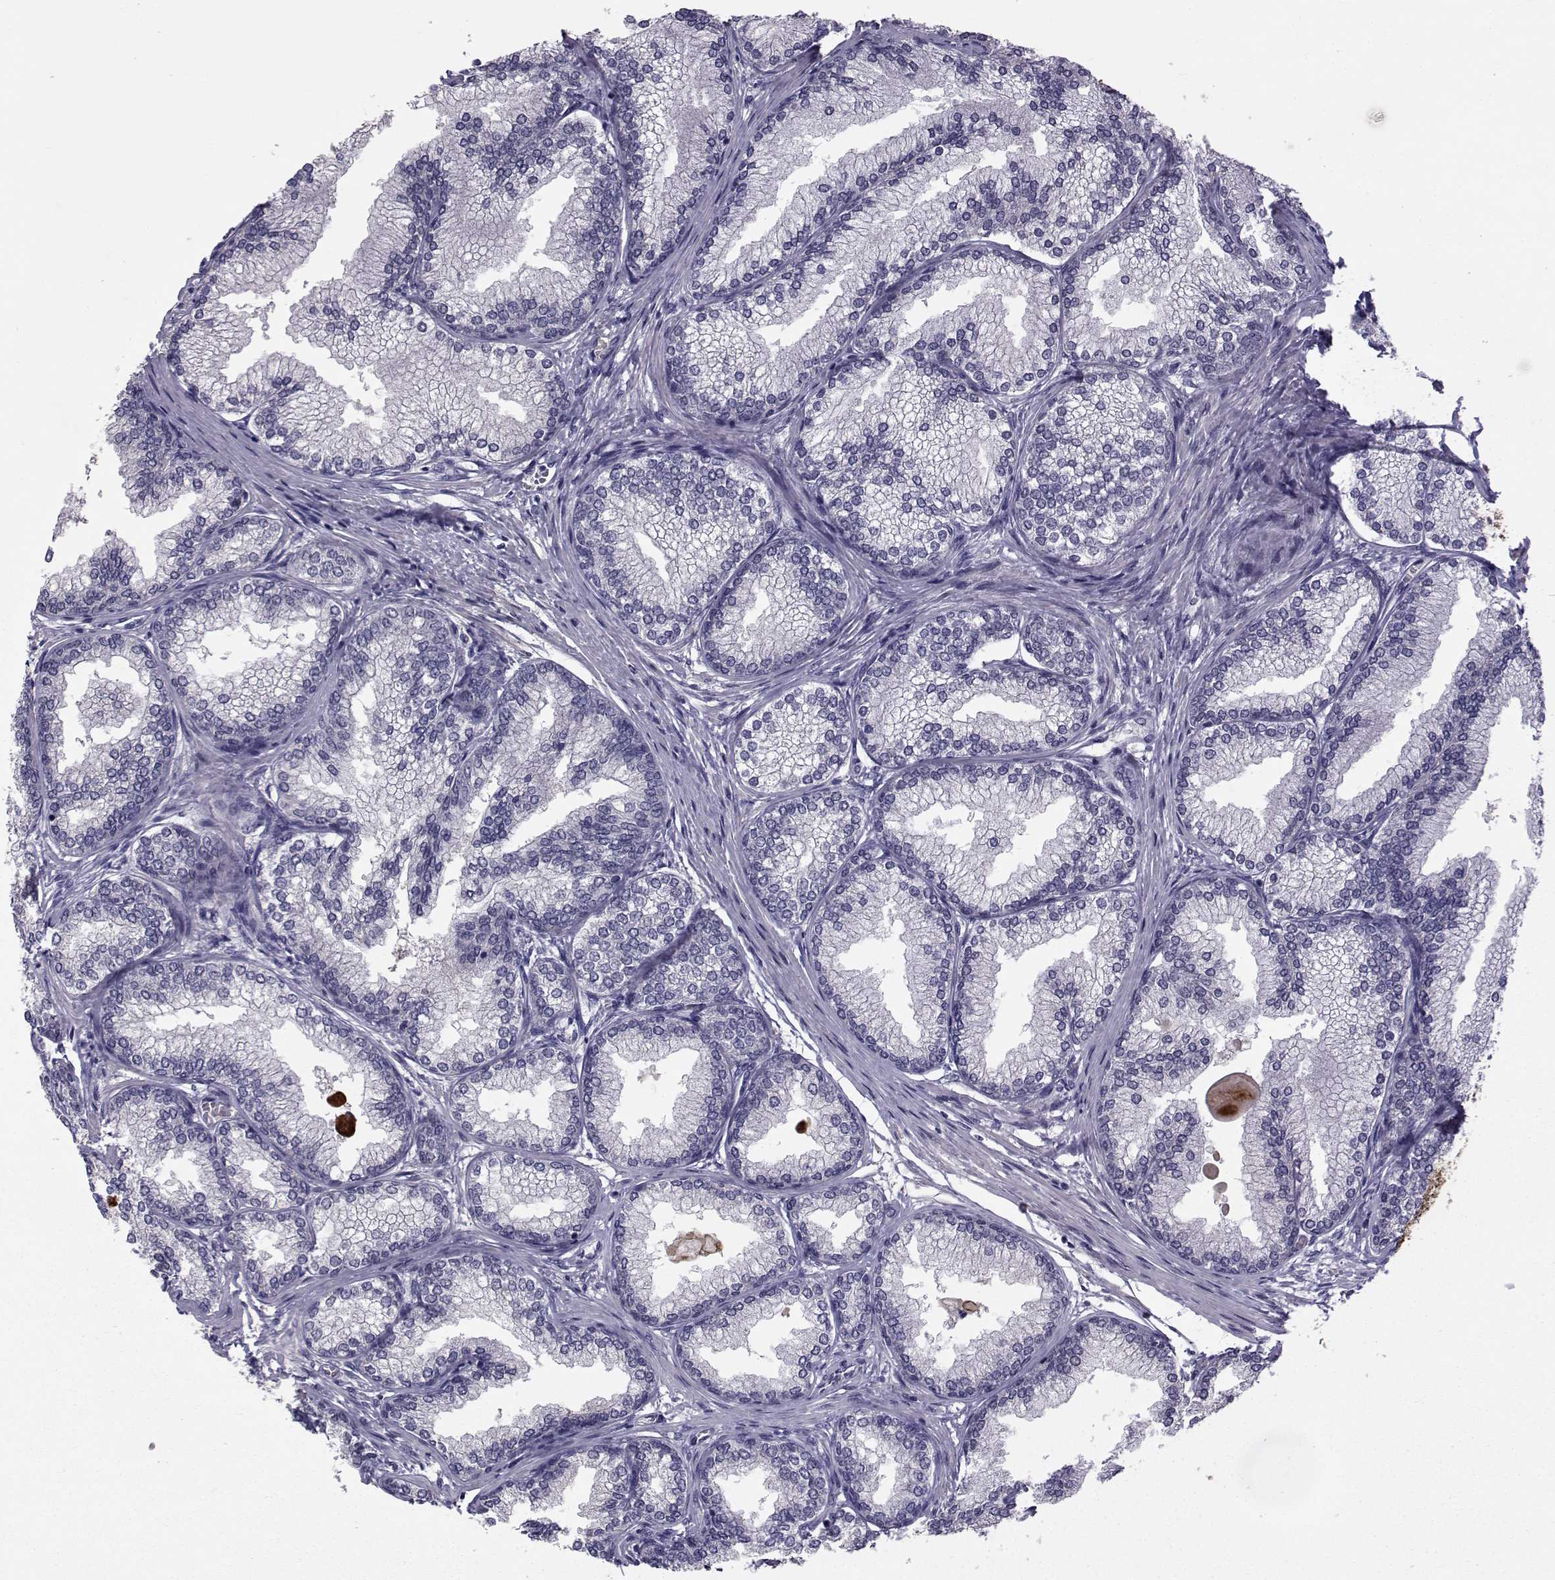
{"staining": {"intensity": "weak", "quantity": "<25%", "location": "cytoplasmic/membranous"}, "tissue": "prostate", "cell_type": "Glandular cells", "image_type": "normal", "snomed": [{"axis": "morphology", "description": "Normal tissue, NOS"}, {"axis": "topography", "description": "Prostate"}], "caption": "Image shows no protein staining in glandular cells of benign prostate.", "gene": "TNFRSF11B", "patient": {"sex": "male", "age": 72}}